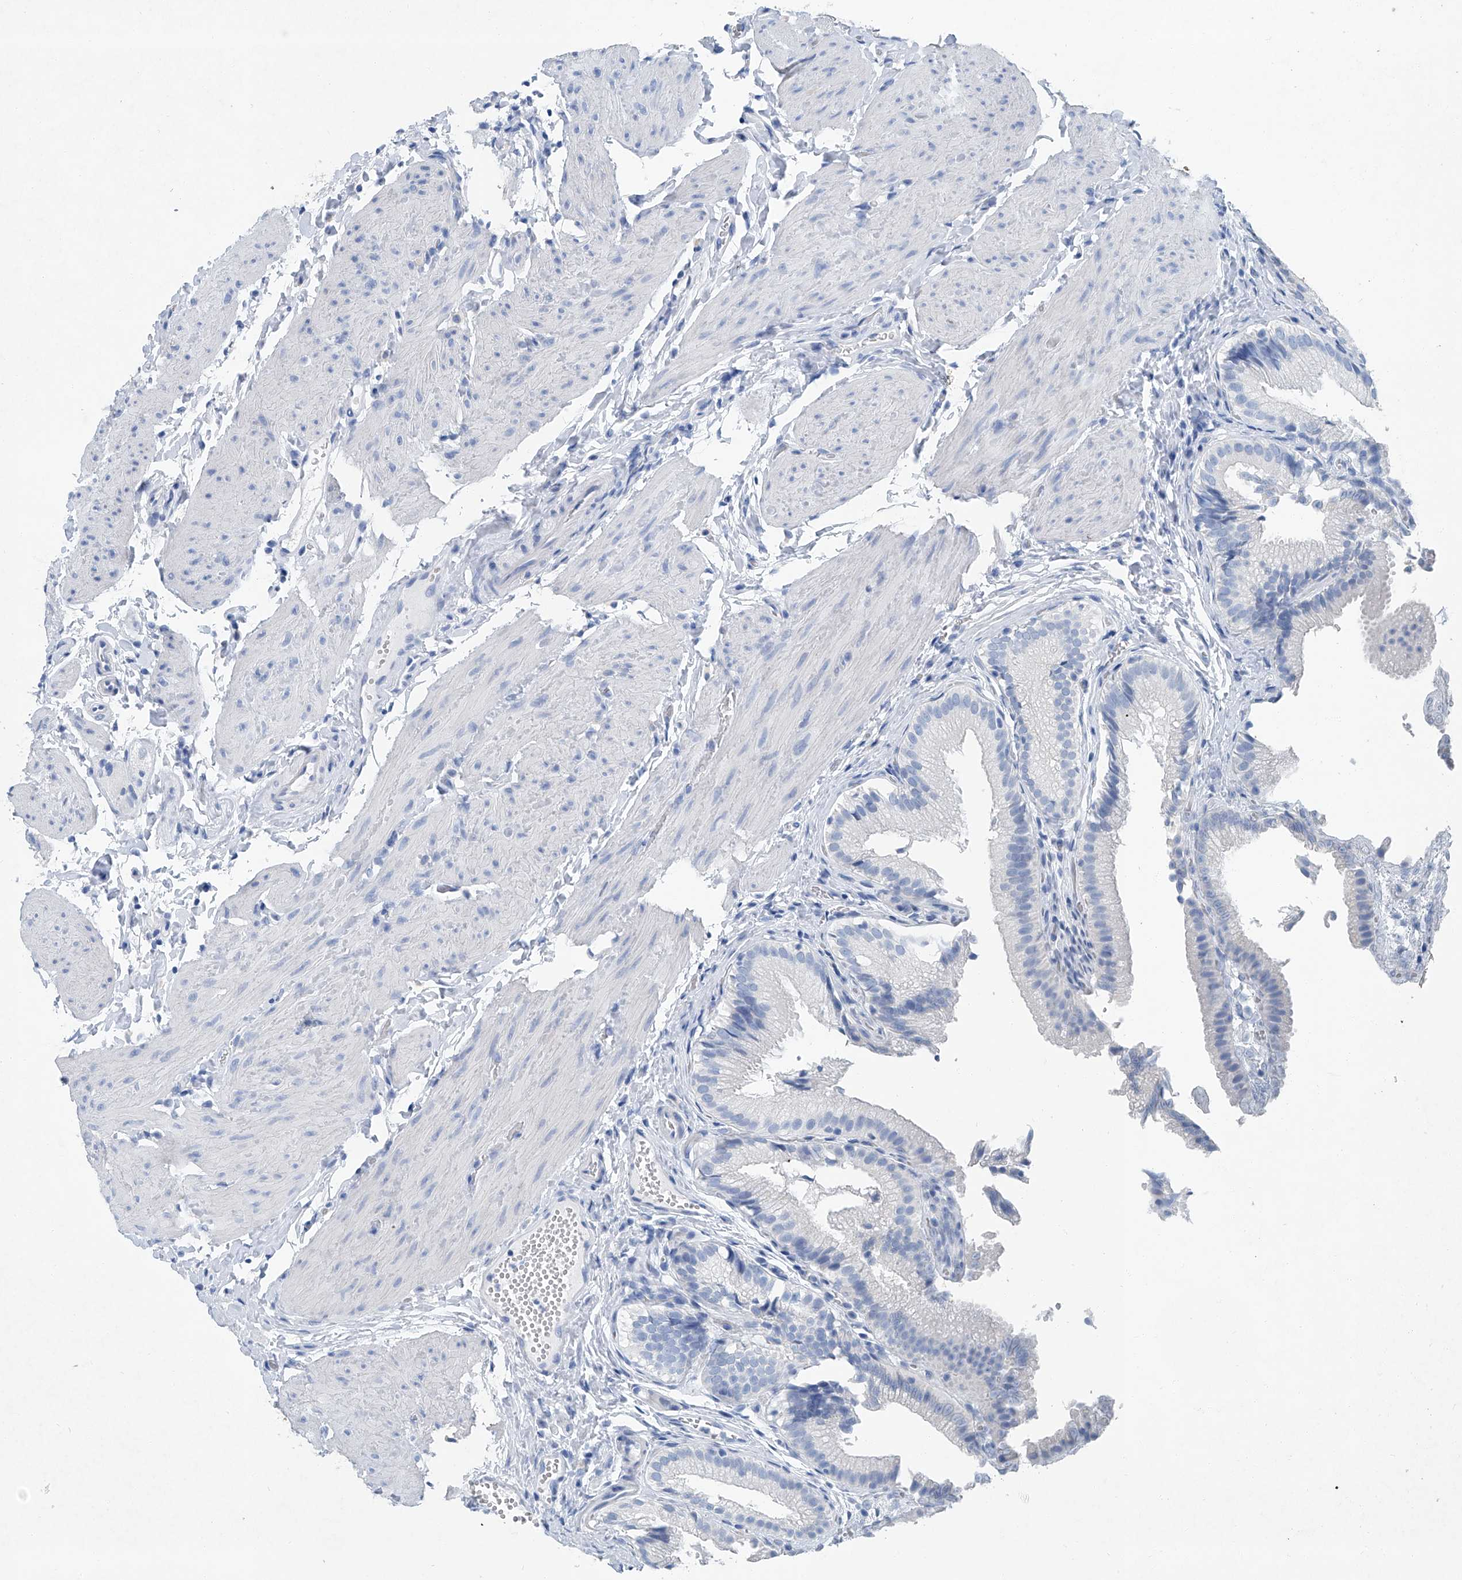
{"staining": {"intensity": "negative", "quantity": "none", "location": "none"}, "tissue": "gallbladder", "cell_type": "Glandular cells", "image_type": "normal", "snomed": [{"axis": "morphology", "description": "Normal tissue, NOS"}, {"axis": "topography", "description": "Gallbladder"}], "caption": "Immunohistochemistry photomicrograph of normal gallbladder stained for a protein (brown), which exhibits no positivity in glandular cells.", "gene": "CYP2A7", "patient": {"sex": "female", "age": 30}}